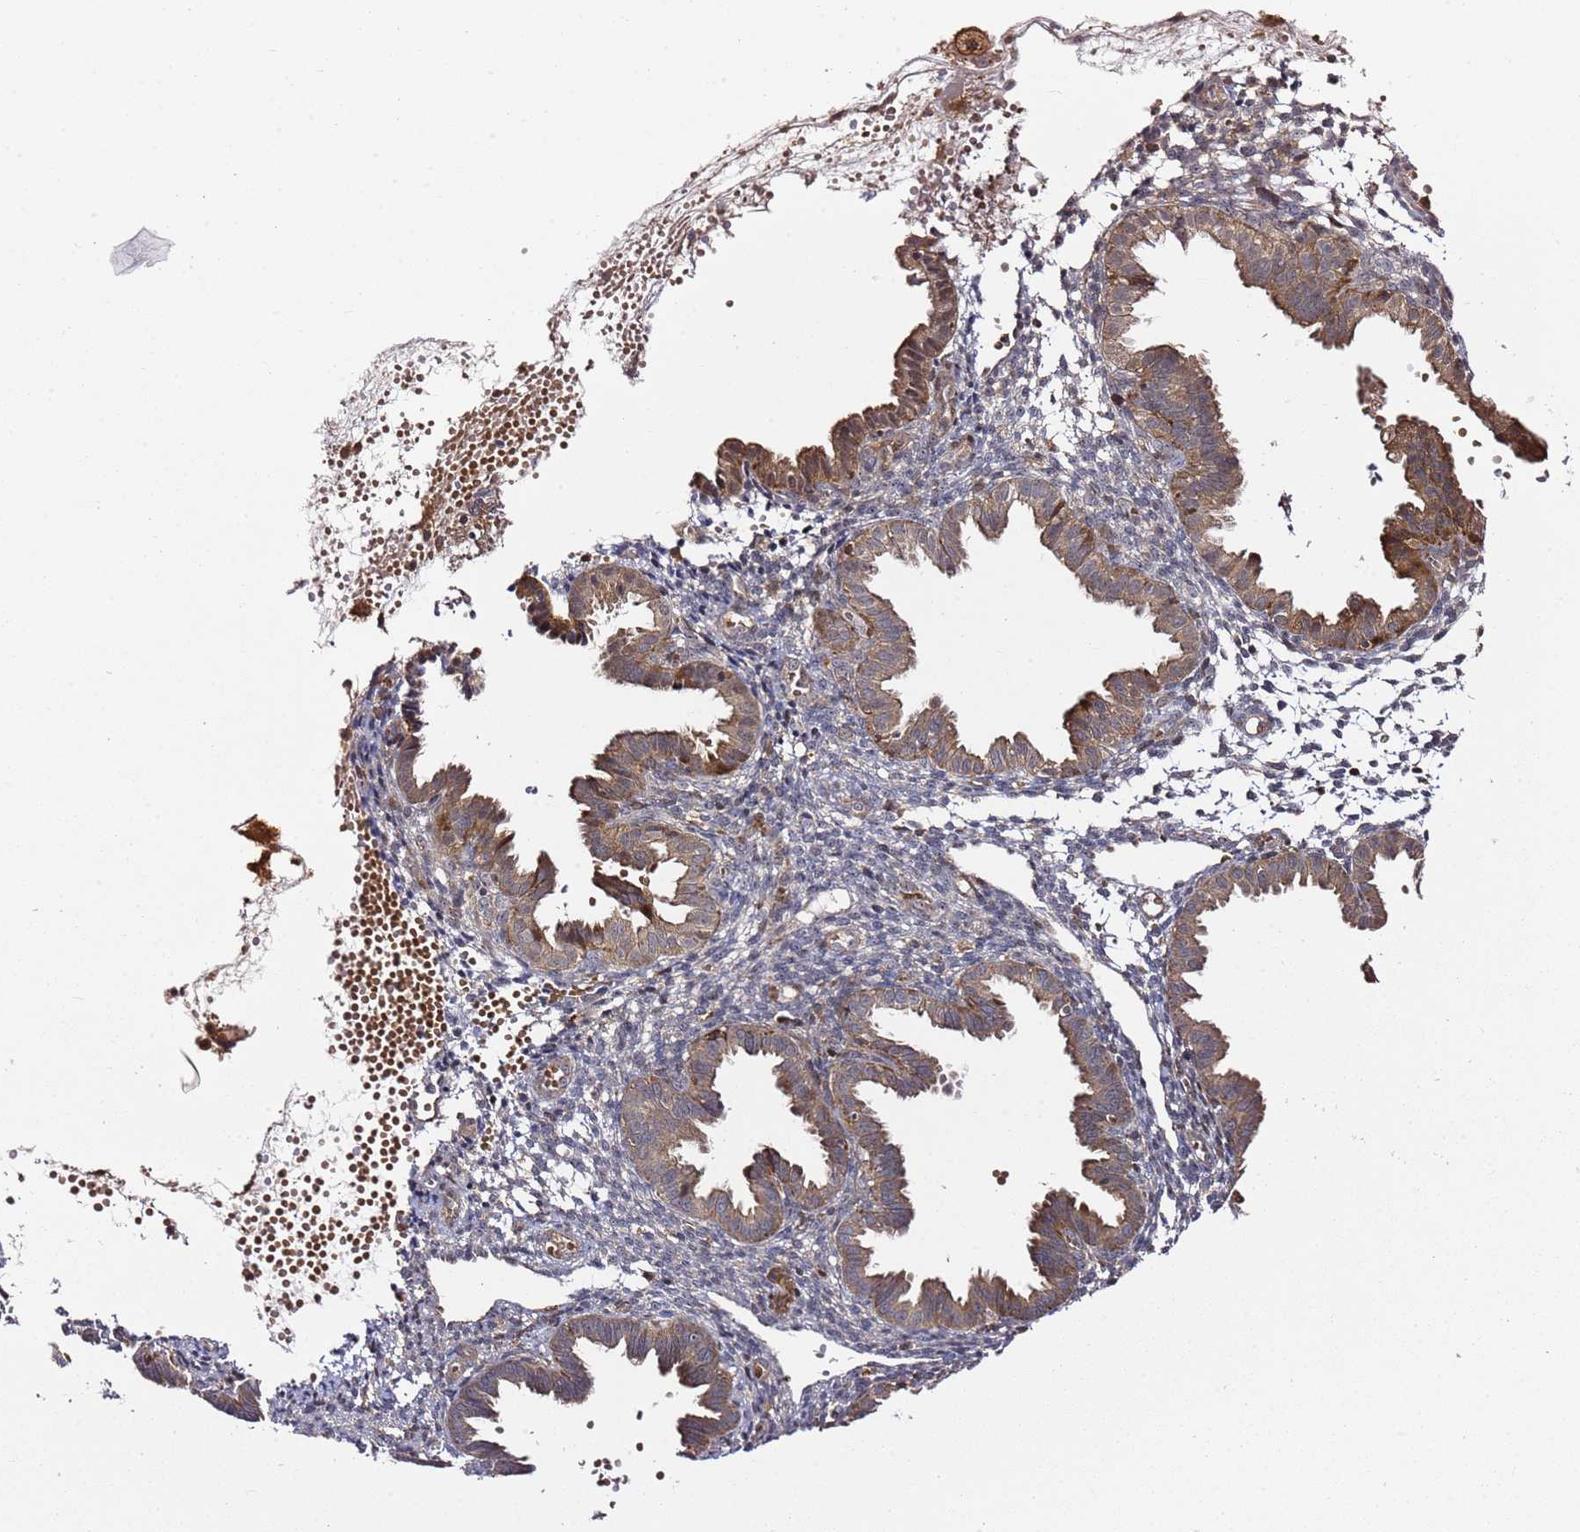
{"staining": {"intensity": "strong", "quantity": "<25%", "location": "cytoplasmic/membranous"}, "tissue": "endometrium", "cell_type": "Cells in endometrial stroma", "image_type": "normal", "snomed": [{"axis": "morphology", "description": "Normal tissue, NOS"}, {"axis": "topography", "description": "Endometrium"}], "caption": "IHC (DAB (3,3'-diaminobenzidine)) staining of unremarkable endometrium demonstrates strong cytoplasmic/membranous protein expression in approximately <25% of cells in endometrial stroma. (DAB (3,3'-diaminobenzidine) IHC with brightfield microscopy, high magnification).", "gene": "PRMT7", "patient": {"sex": "female", "age": 33}}